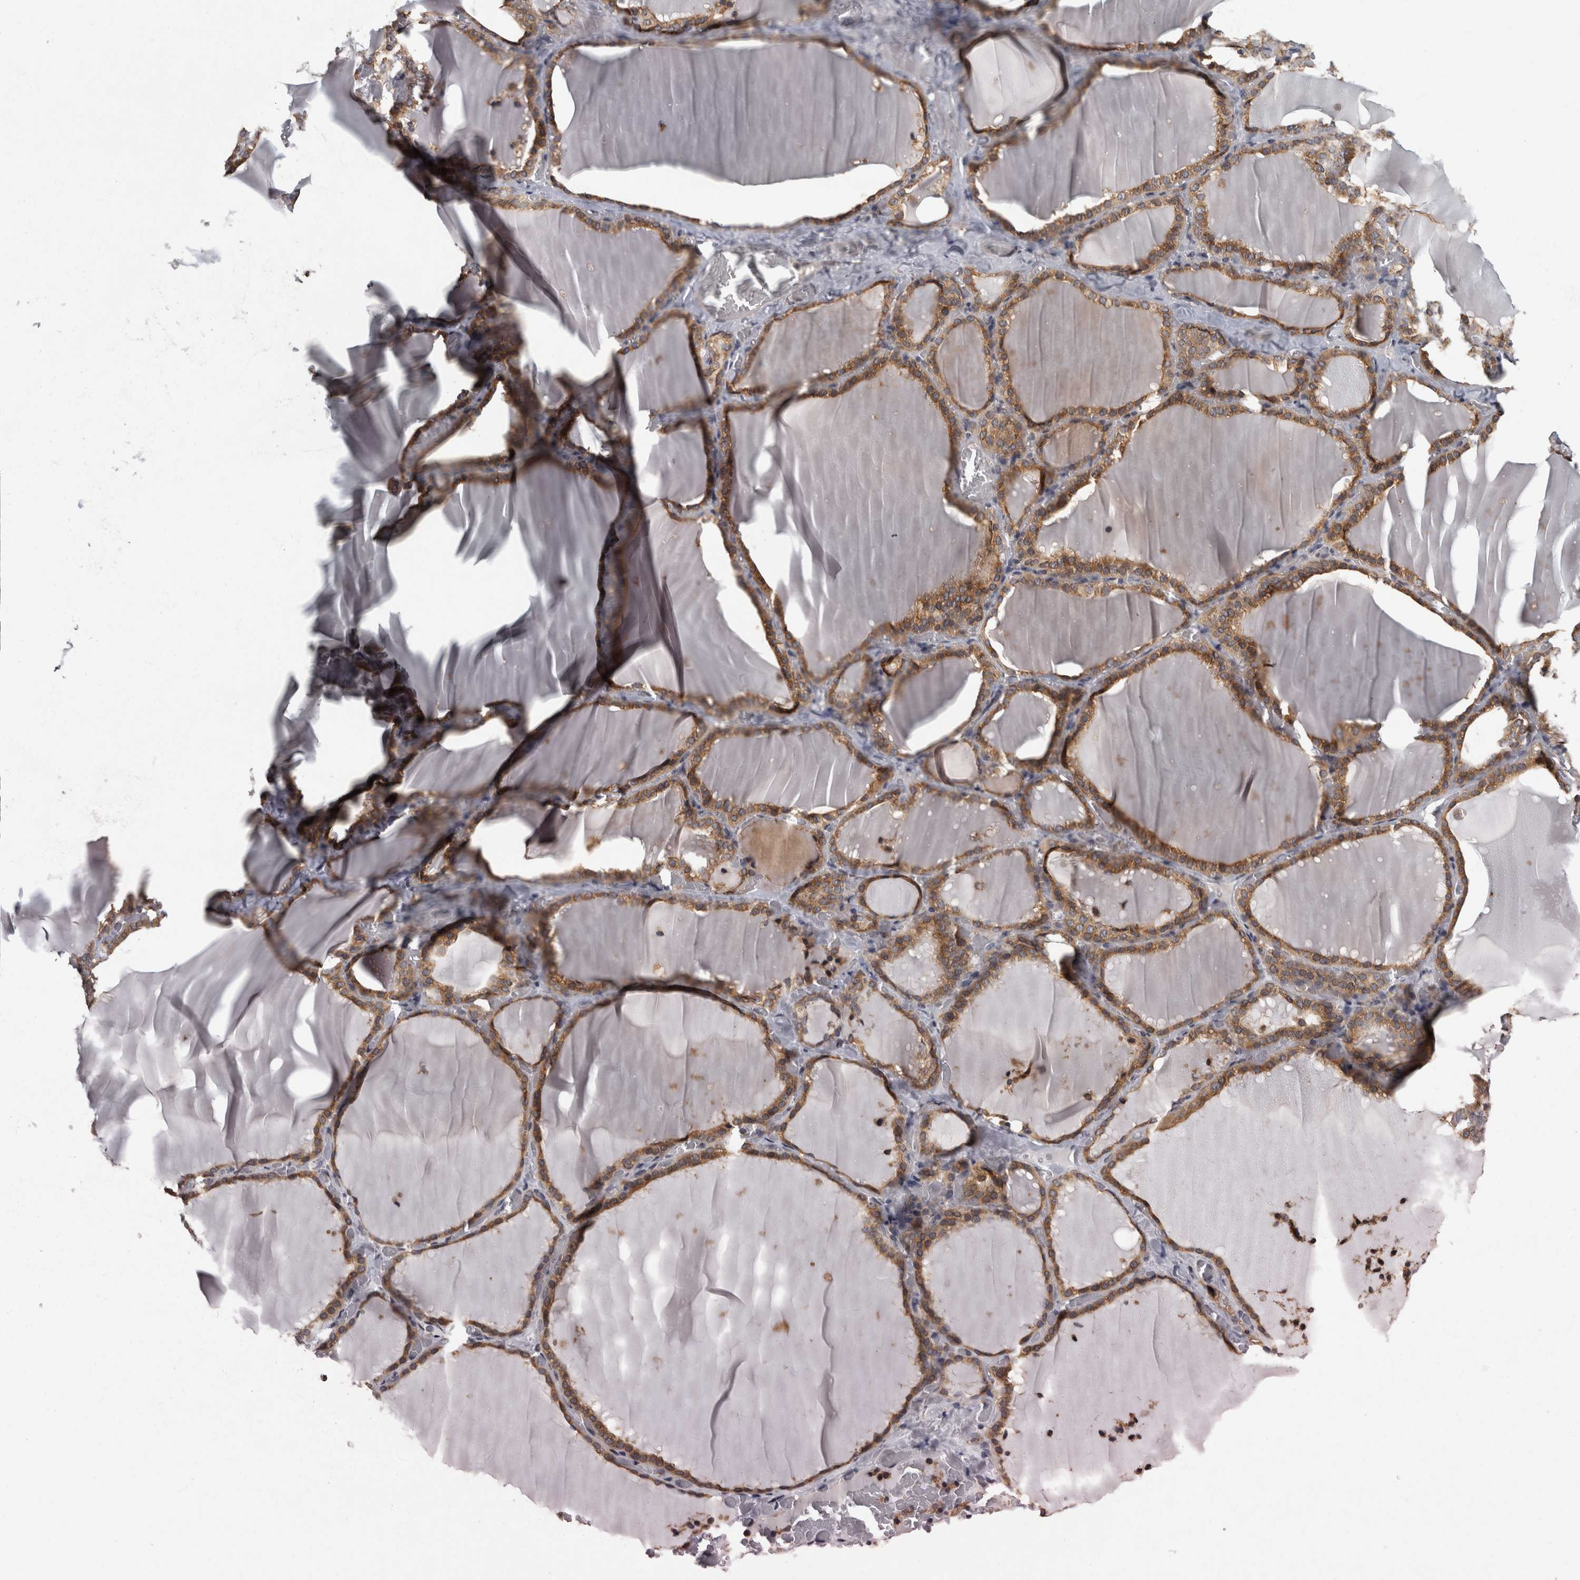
{"staining": {"intensity": "strong", "quantity": ">75%", "location": "cytoplasmic/membranous"}, "tissue": "thyroid gland", "cell_type": "Glandular cells", "image_type": "normal", "snomed": [{"axis": "morphology", "description": "Normal tissue, NOS"}, {"axis": "topography", "description": "Thyroid gland"}], "caption": "Immunohistochemical staining of normal human thyroid gland displays >75% levels of strong cytoplasmic/membranous protein expression in about >75% of glandular cells.", "gene": "LMAN2L", "patient": {"sex": "female", "age": 22}}